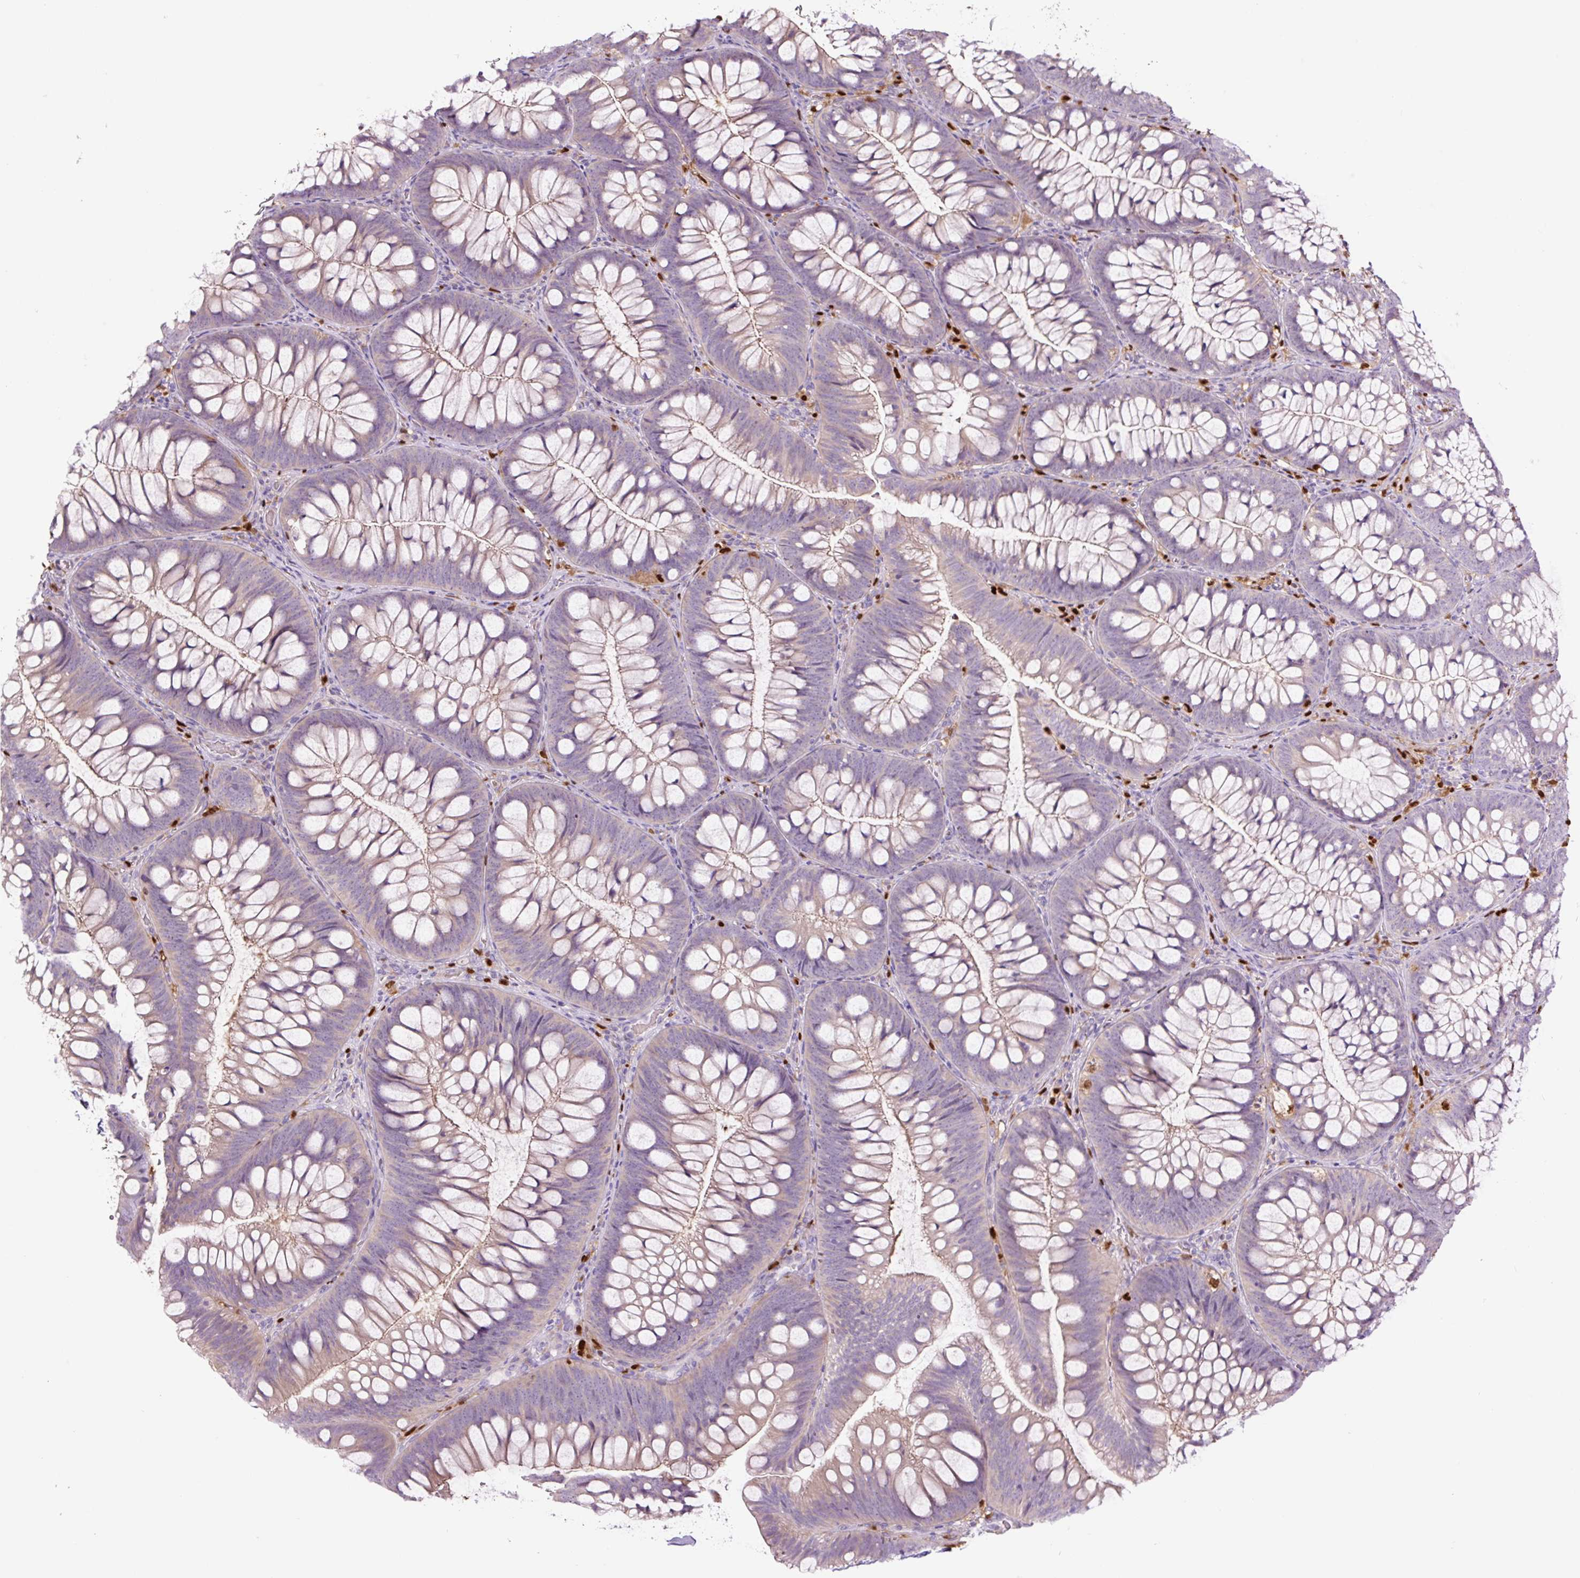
{"staining": {"intensity": "negative", "quantity": "none", "location": "none"}, "tissue": "colon", "cell_type": "Endothelial cells", "image_type": "normal", "snomed": [{"axis": "morphology", "description": "Normal tissue, NOS"}, {"axis": "morphology", "description": "Adenoma, NOS"}, {"axis": "topography", "description": "Soft tissue"}, {"axis": "topography", "description": "Colon"}], "caption": "DAB immunohistochemical staining of unremarkable human colon exhibits no significant staining in endothelial cells. (Brightfield microscopy of DAB IHC at high magnification).", "gene": "SPI1", "patient": {"sex": "male", "age": 47}}